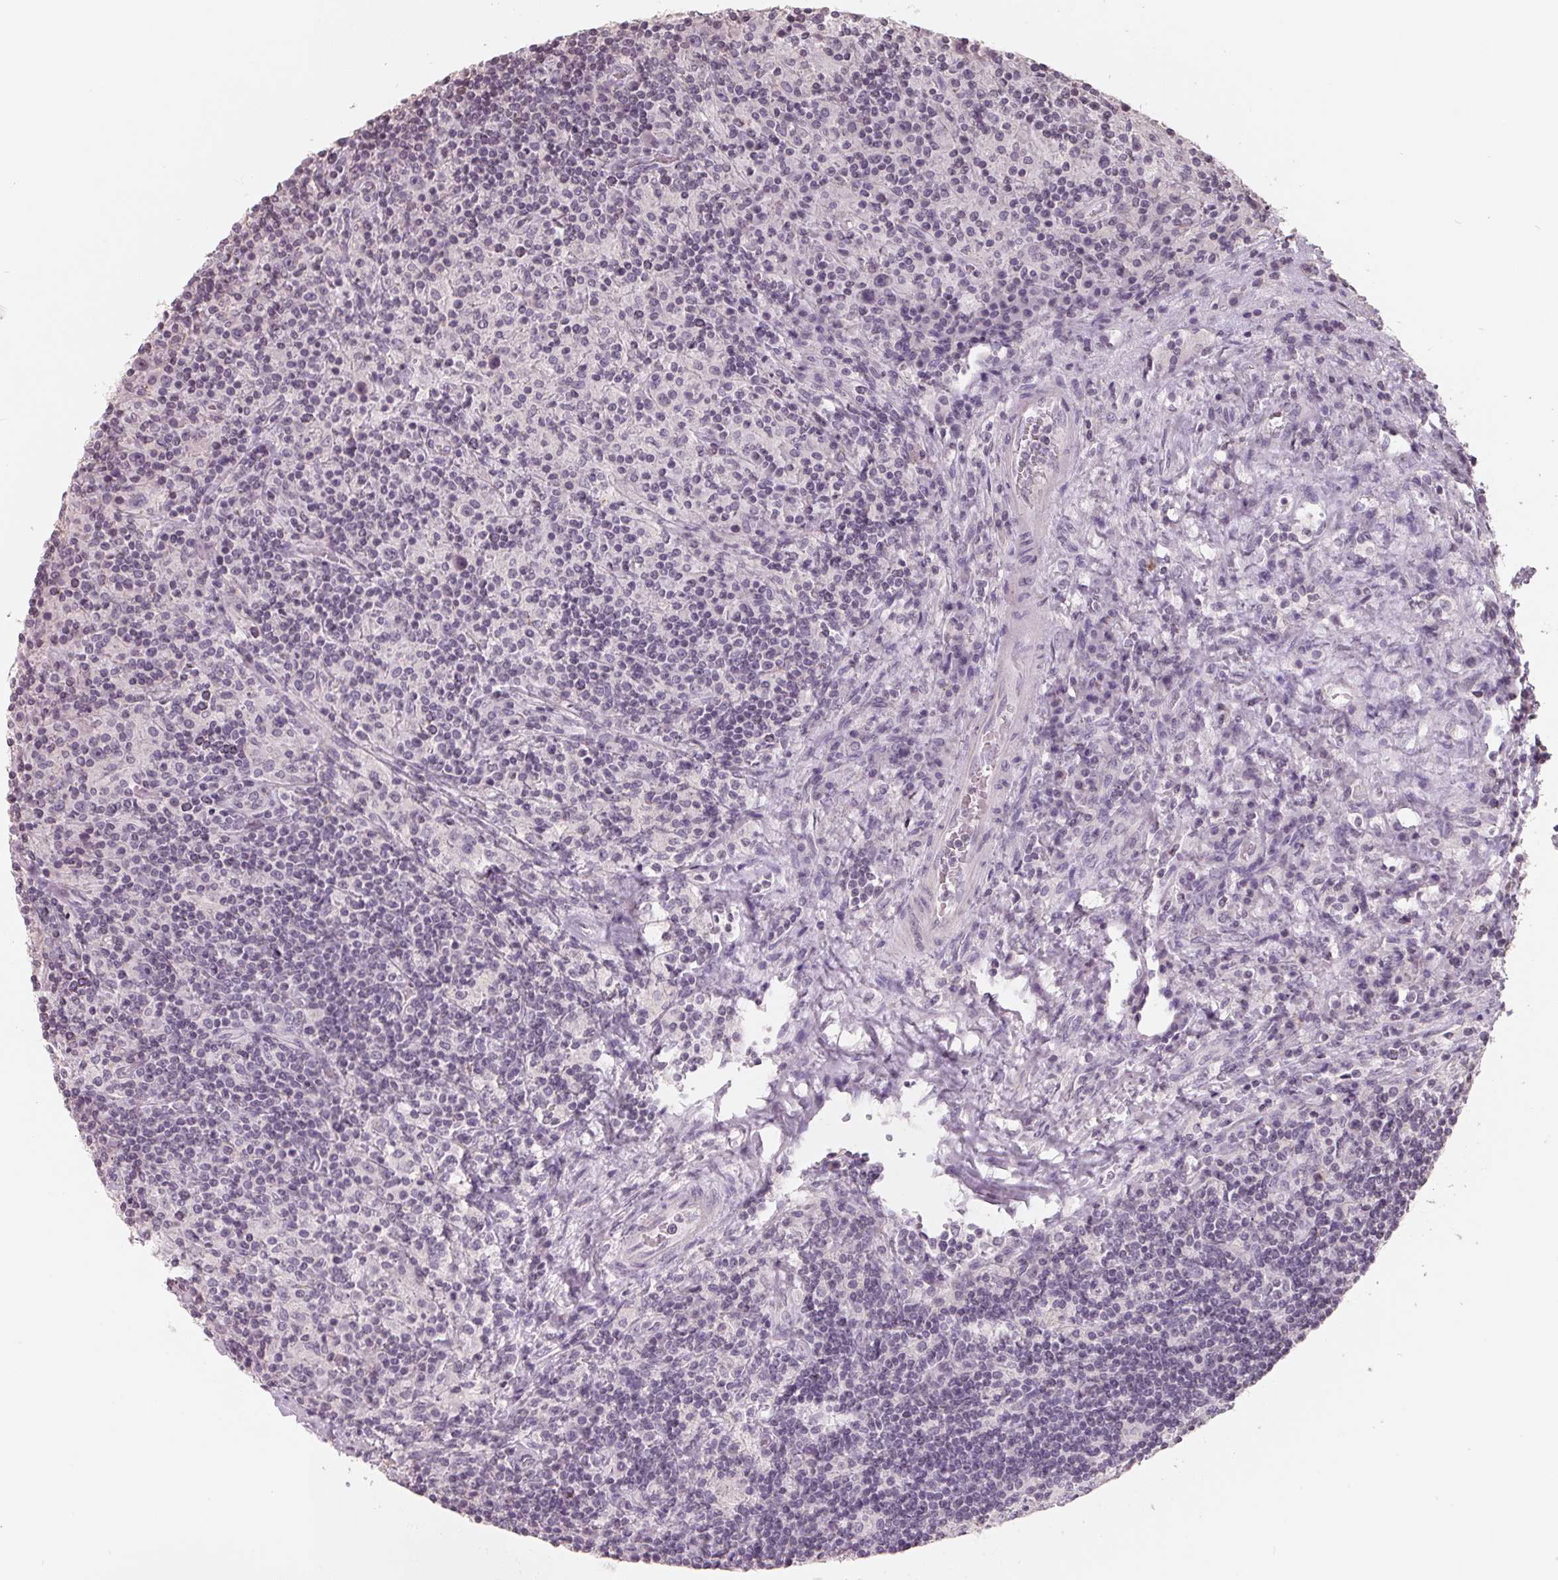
{"staining": {"intensity": "negative", "quantity": "none", "location": "none"}, "tissue": "lymphoma", "cell_type": "Tumor cells", "image_type": "cancer", "snomed": [{"axis": "morphology", "description": "Hodgkin's disease, NOS"}, {"axis": "topography", "description": "Lymph node"}], "caption": "Tumor cells are negative for brown protein staining in Hodgkin's disease.", "gene": "FTCD", "patient": {"sex": "male", "age": 70}}